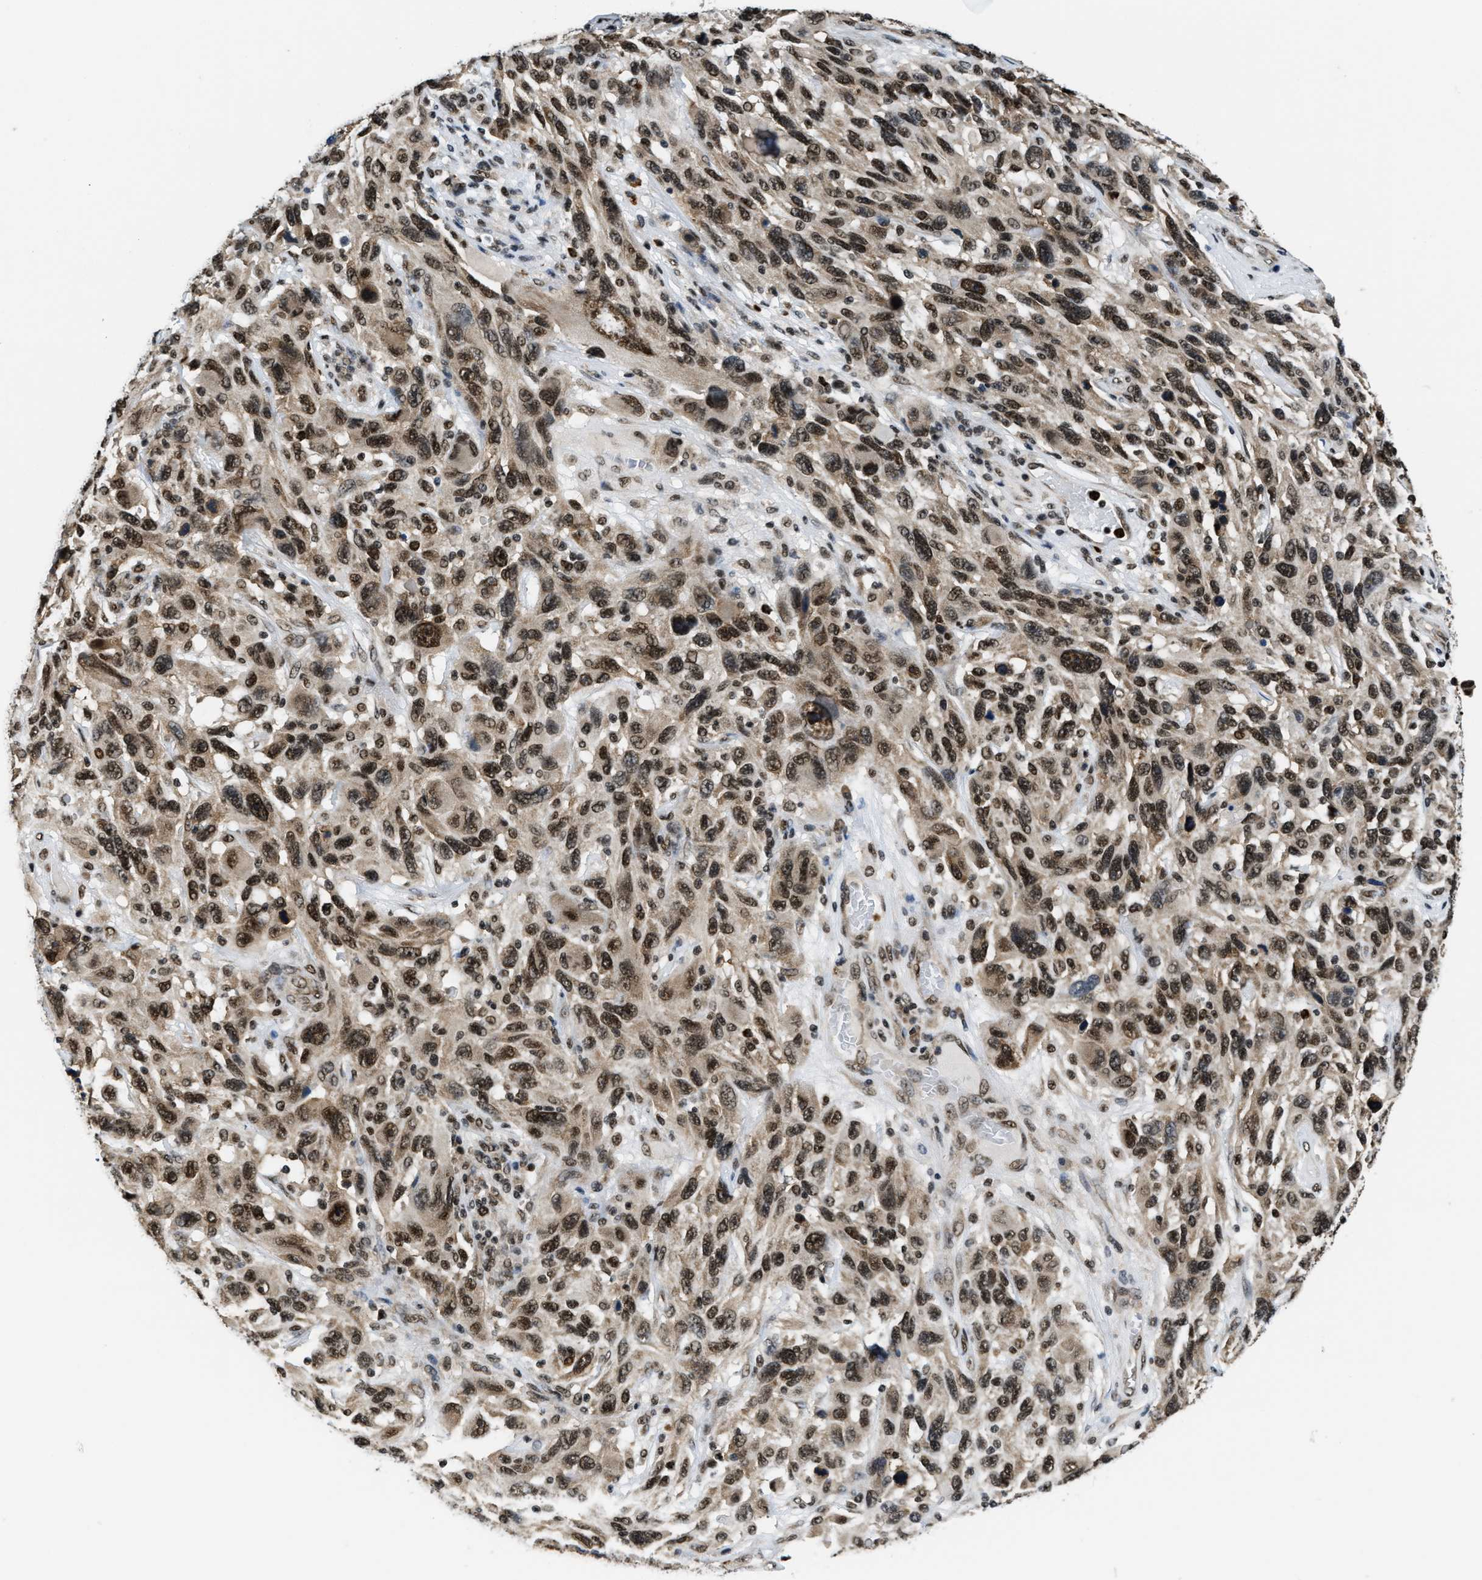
{"staining": {"intensity": "strong", "quantity": ">75%", "location": "nuclear"}, "tissue": "melanoma", "cell_type": "Tumor cells", "image_type": "cancer", "snomed": [{"axis": "morphology", "description": "Malignant melanoma, NOS"}, {"axis": "topography", "description": "Skin"}], "caption": "A brown stain highlights strong nuclear staining of a protein in human melanoma tumor cells.", "gene": "CCNDBP1", "patient": {"sex": "male", "age": 53}}